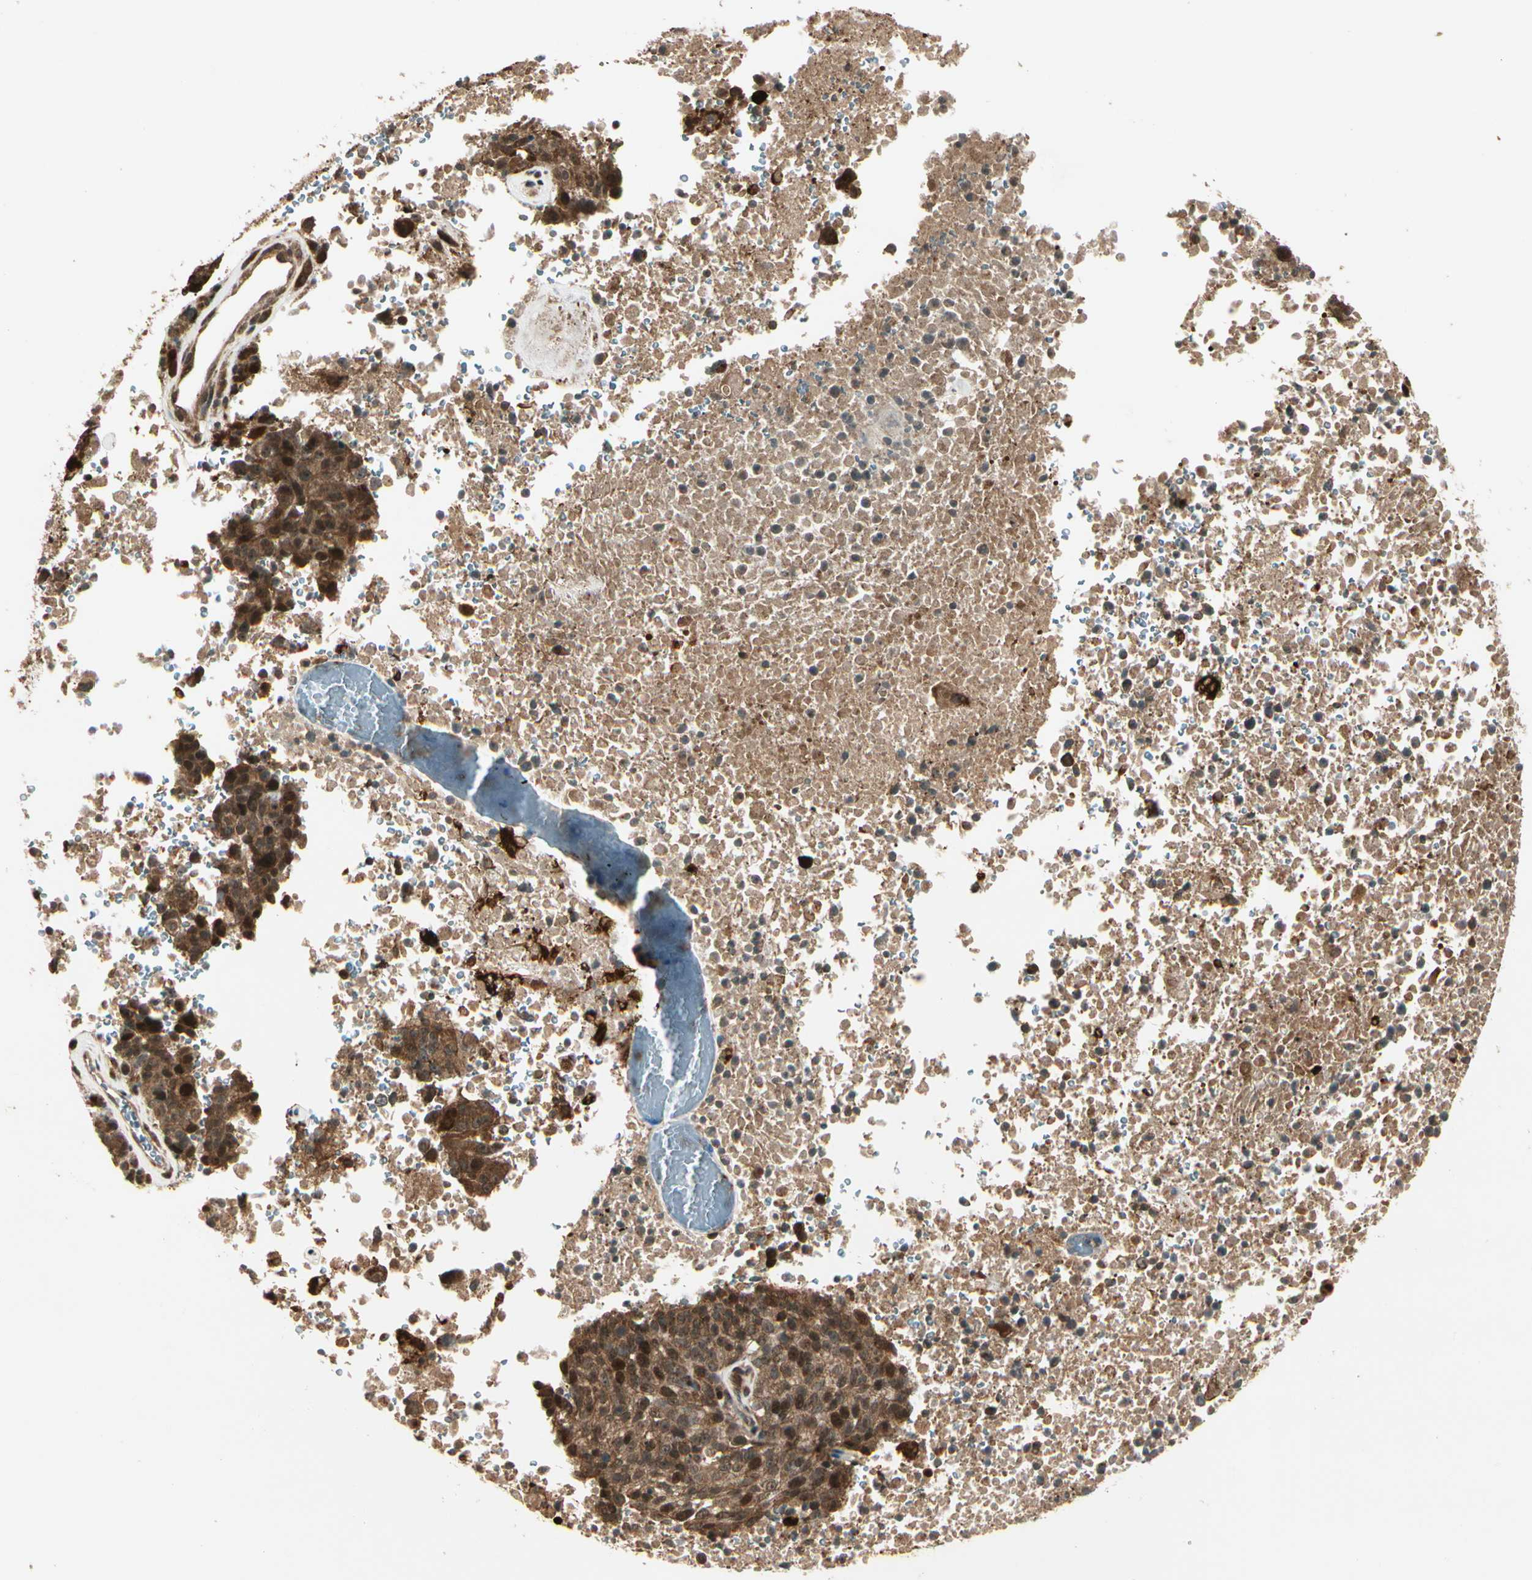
{"staining": {"intensity": "moderate", "quantity": ">75%", "location": "cytoplasmic/membranous"}, "tissue": "melanoma", "cell_type": "Tumor cells", "image_type": "cancer", "snomed": [{"axis": "morphology", "description": "Malignant melanoma, Metastatic site"}, {"axis": "topography", "description": "Cerebral cortex"}], "caption": "Immunohistochemical staining of human melanoma reveals moderate cytoplasmic/membranous protein positivity in approximately >75% of tumor cells. The protein is shown in brown color, while the nuclei are stained blue.", "gene": "GLUL", "patient": {"sex": "female", "age": 52}}